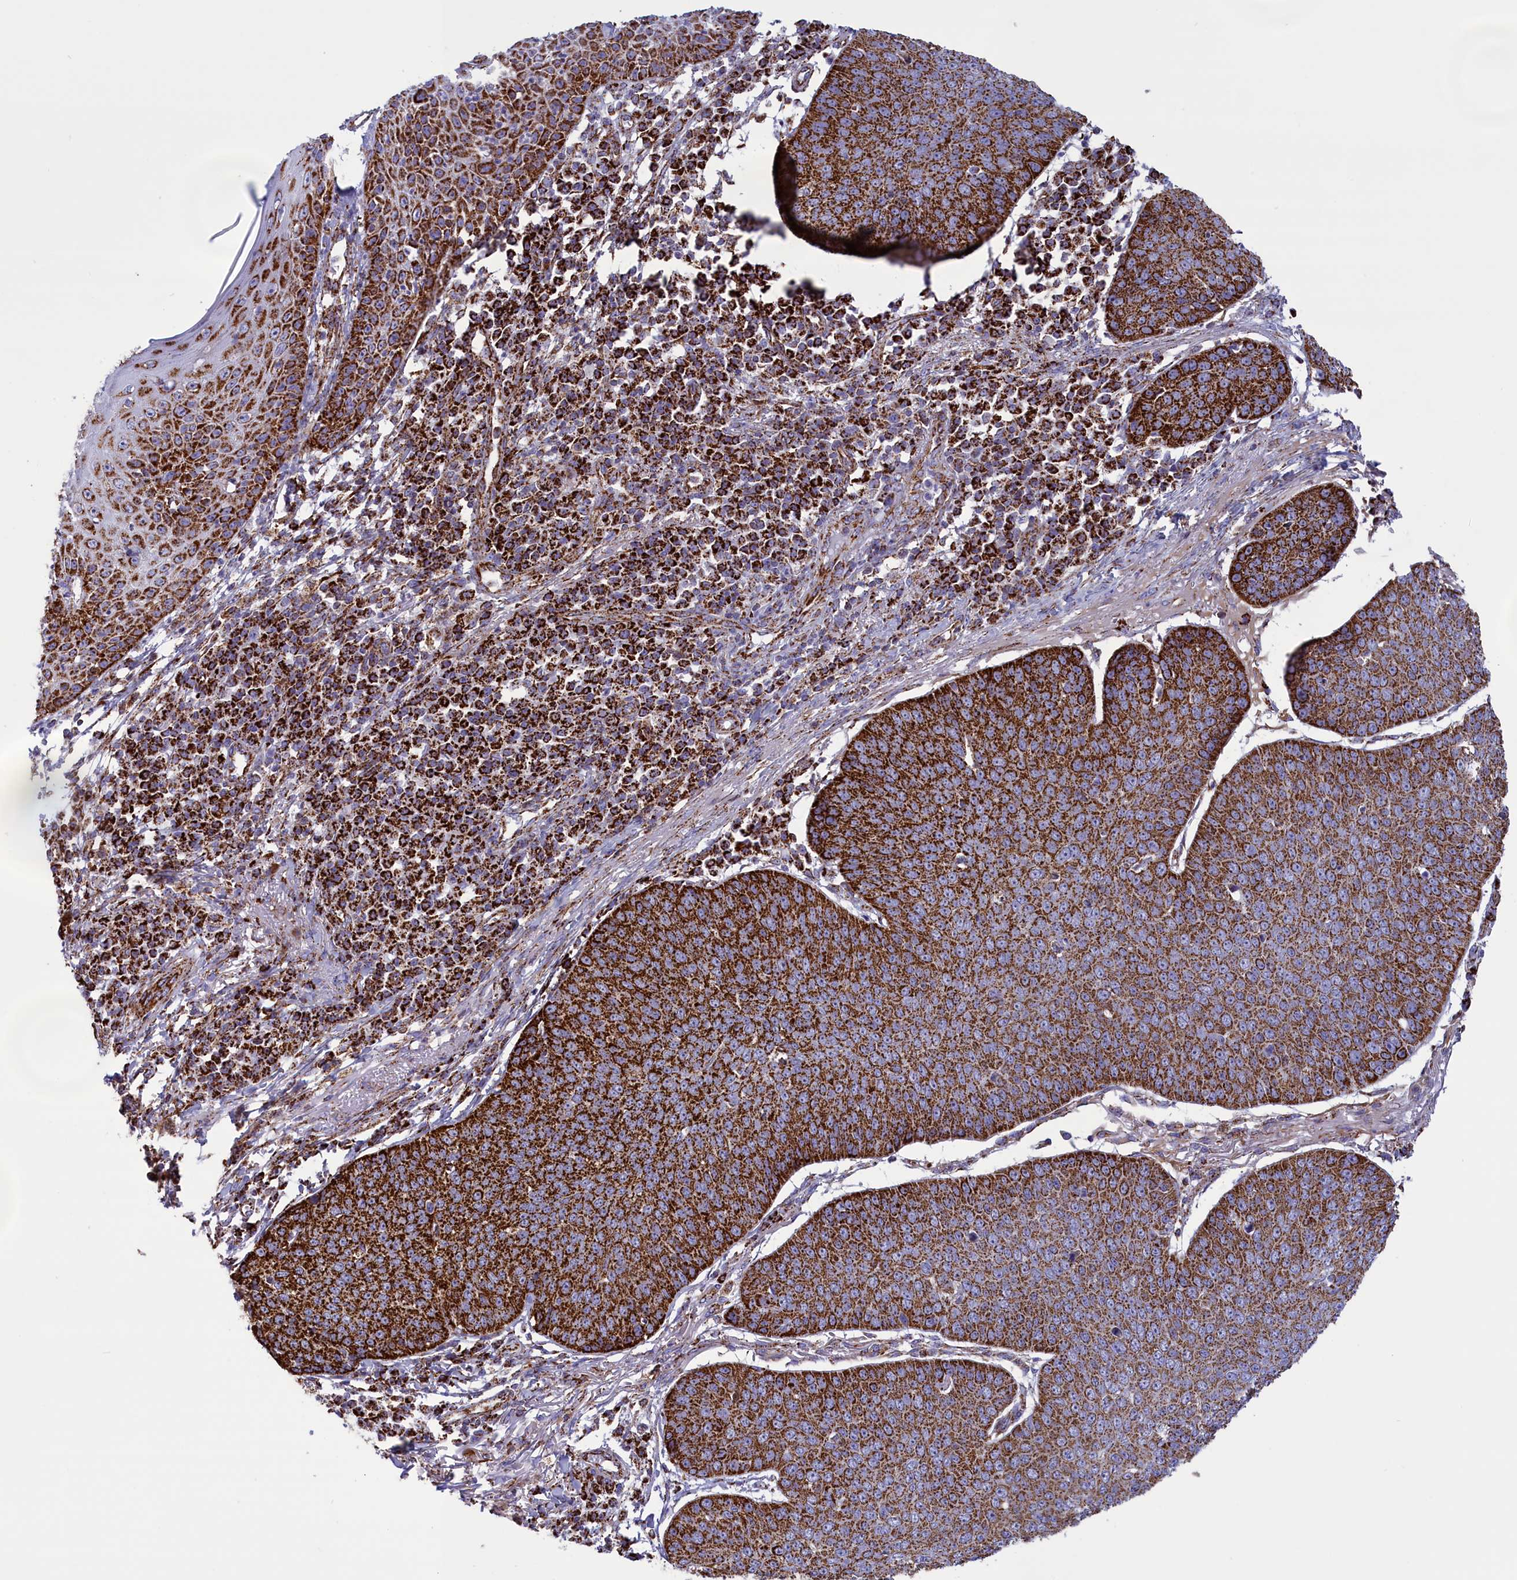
{"staining": {"intensity": "strong", "quantity": ">75%", "location": "cytoplasmic/membranous"}, "tissue": "skin cancer", "cell_type": "Tumor cells", "image_type": "cancer", "snomed": [{"axis": "morphology", "description": "Squamous cell carcinoma, NOS"}, {"axis": "topography", "description": "Skin"}], "caption": "The micrograph exhibits a brown stain indicating the presence of a protein in the cytoplasmic/membranous of tumor cells in skin squamous cell carcinoma.", "gene": "ISOC2", "patient": {"sex": "male", "age": 71}}